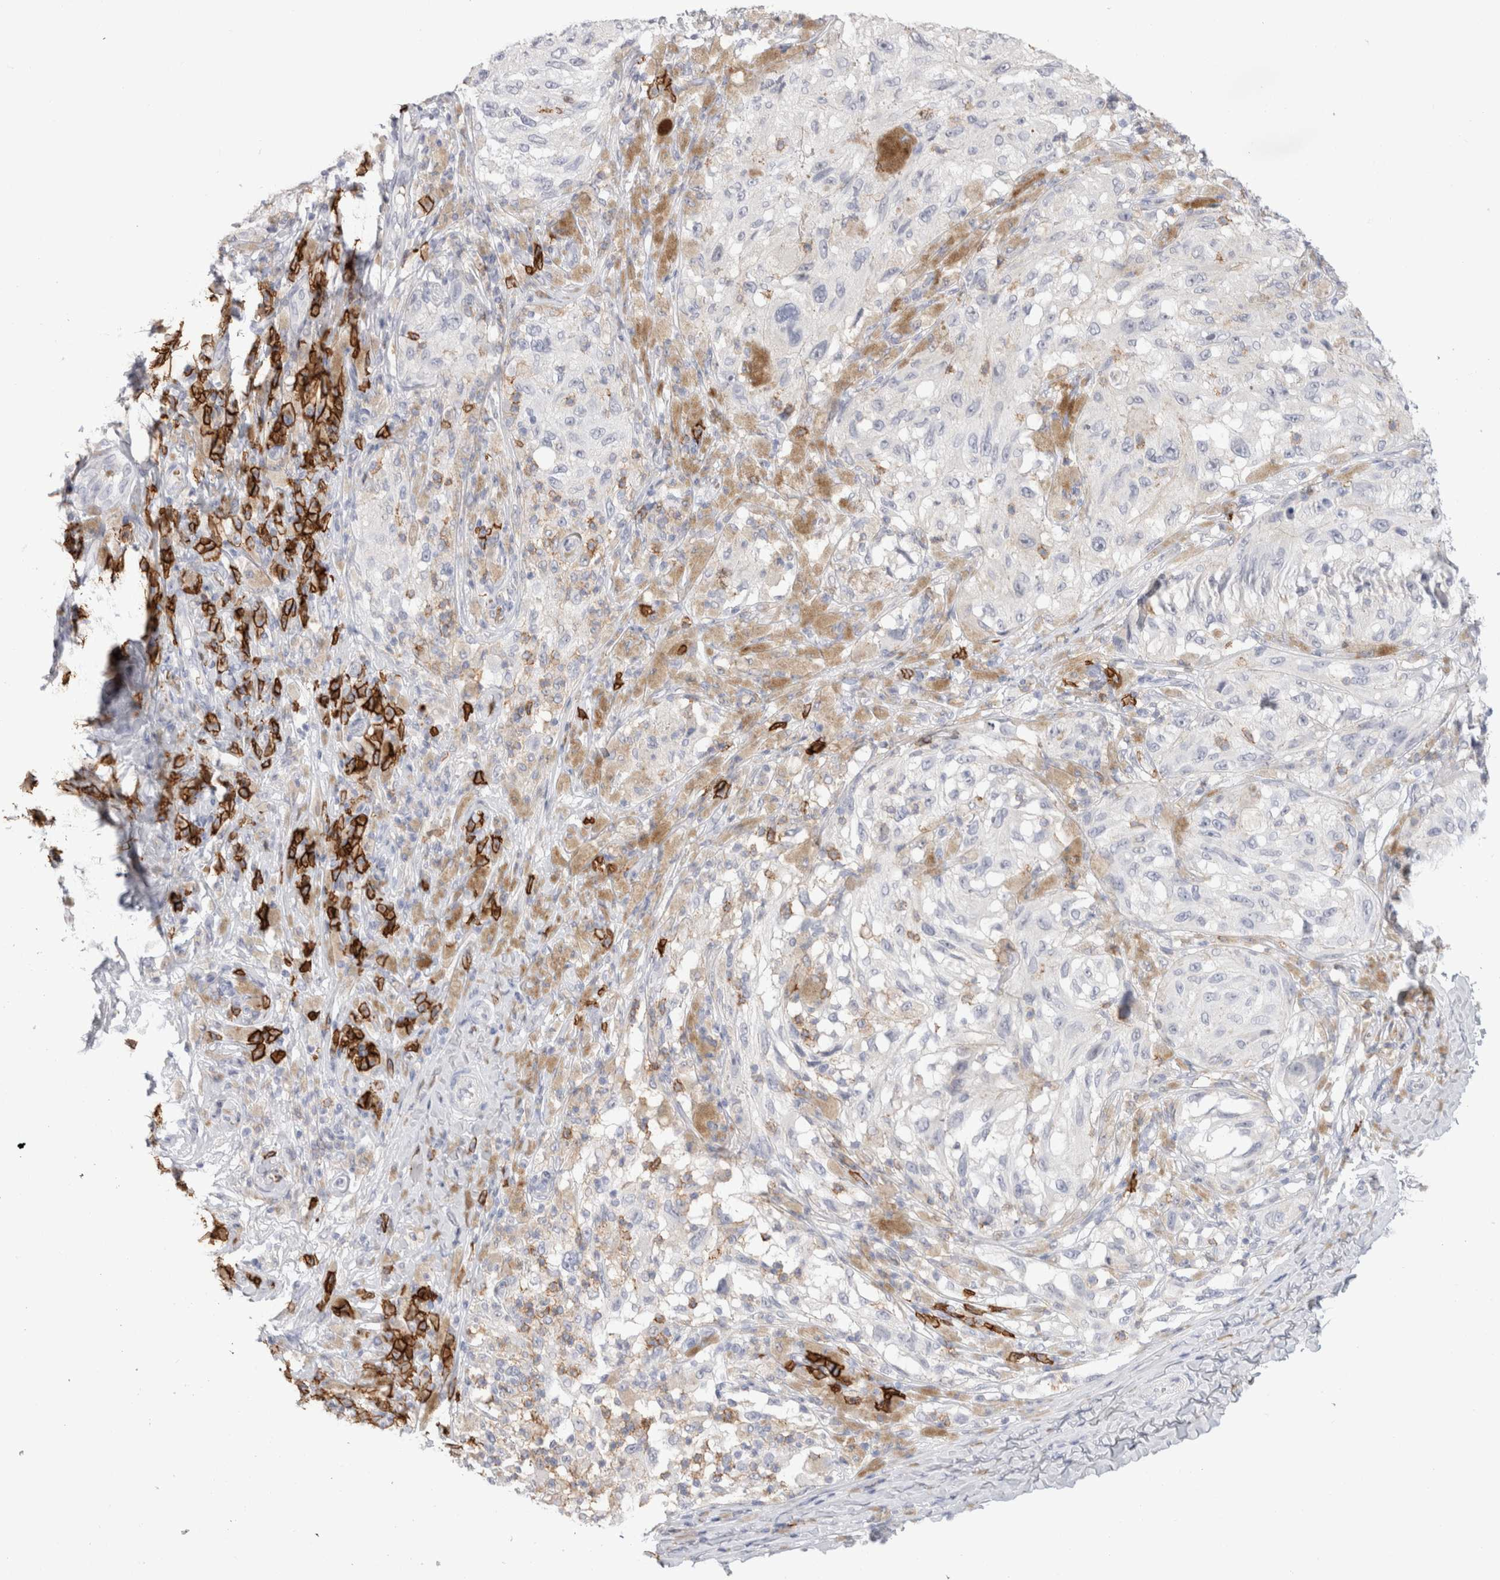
{"staining": {"intensity": "negative", "quantity": "none", "location": "none"}, "tissue": "melanoma", "cell_type": "Tumor cells", "image_type": "cancer", "snomed": [{"axis": "morphology", "description": "Malignant melanoma, NOS"}, {"axis": "topography", "description": "Skin"}], "caption": "Protein analysis of melanoma displays no significant staining in tumor cells.", "gene": "CD38", "patient": {"sex": "female", "age": 73}}